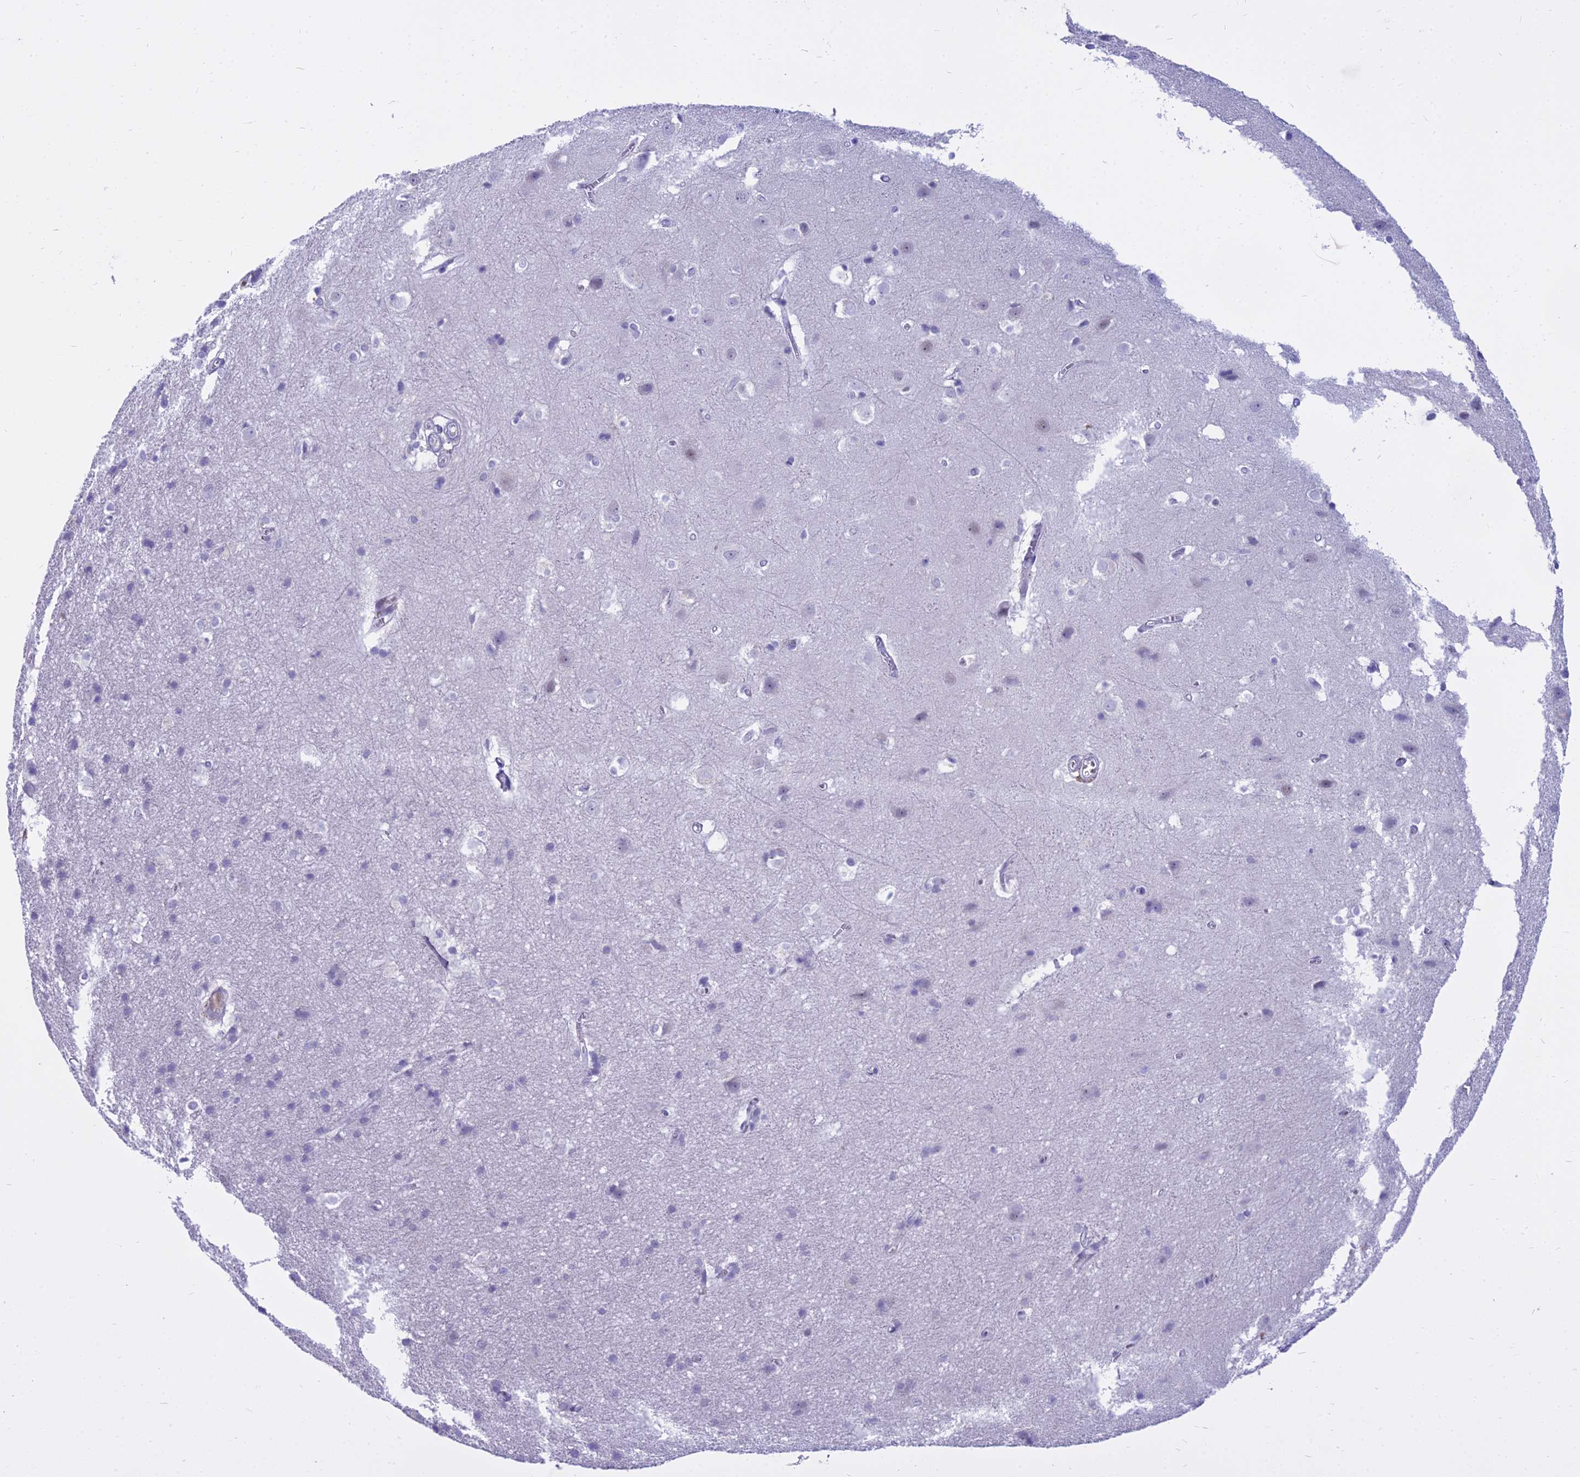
{"staining": {"intensity": "negative", "quantity": "none", "location": "none"}, "tissue": "cerebral cortex", "cell_type": "Endothelial cells", "image_type": "normal", "snomed": [{"axis": "morphology", "description": "Normal tissue, NOS"}, {"axis": "topography", "description": "Cerebral cortex"}], "caption": "This is a image of immunohistochemistry staining of normal cerebral cortex, which shows no positivity in endothelial cells.", "gene": "OSTN", "patient": {"sex": "male", "age": 54}}